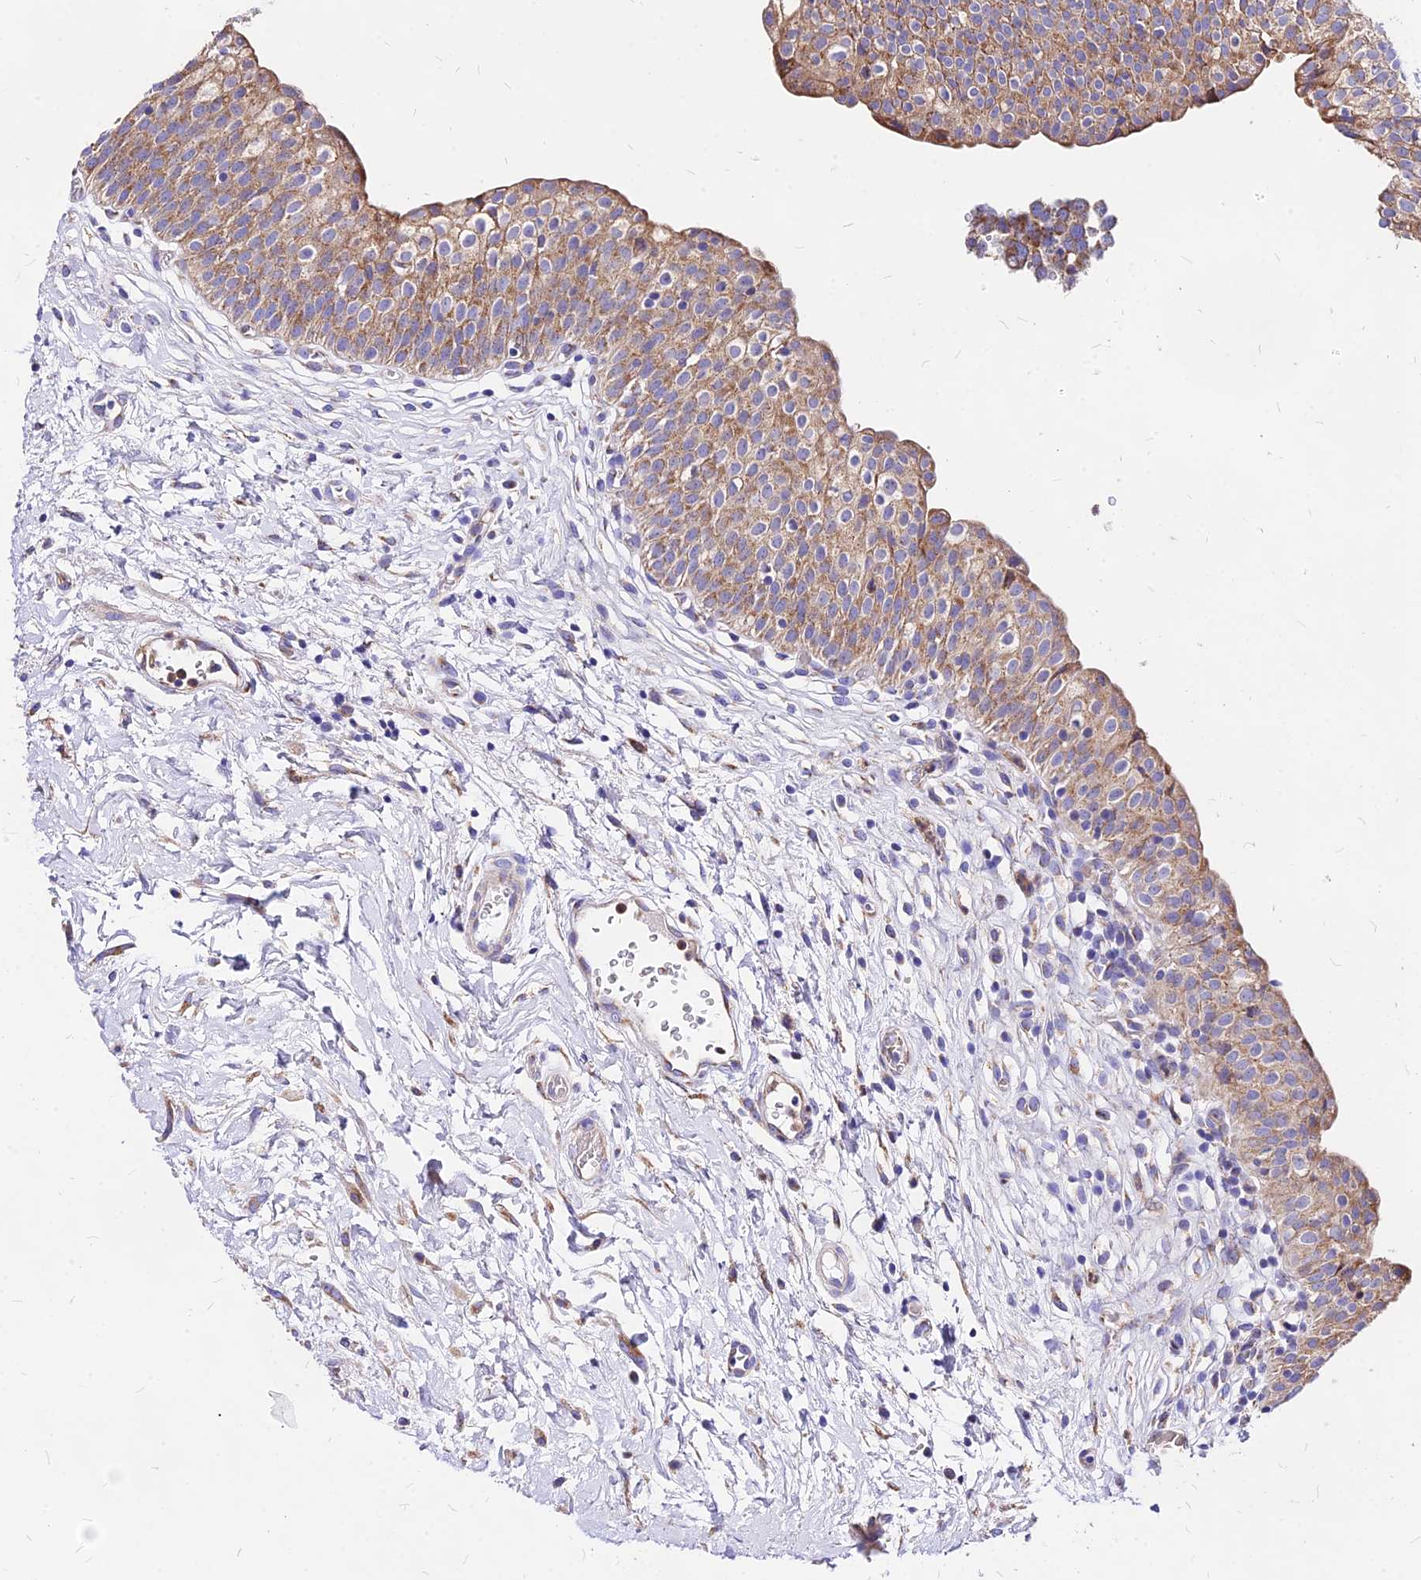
{"staining": {"intensity": "moderate", "quantity": ">75%", "location": "cytoplasmic/membranous"}, "tissue": "urinary bladder", "cell_type": "Urothelial cells", "image_type": "normal", "snomed": [{"axis": "morphology", "description": "Normal tissue, NOS"}, {"axis": "topography", "description": "Urinary bladder"}], "caption": "Moderate cytoplasmic/membranous protein staining is appreciated in approximately >75% of urothelial cells in urinary bladder. (IHC, brightfield microscopy, high magnification).", "gene": "MRPL3", "patient": {"sex": "male", "age": 55}}